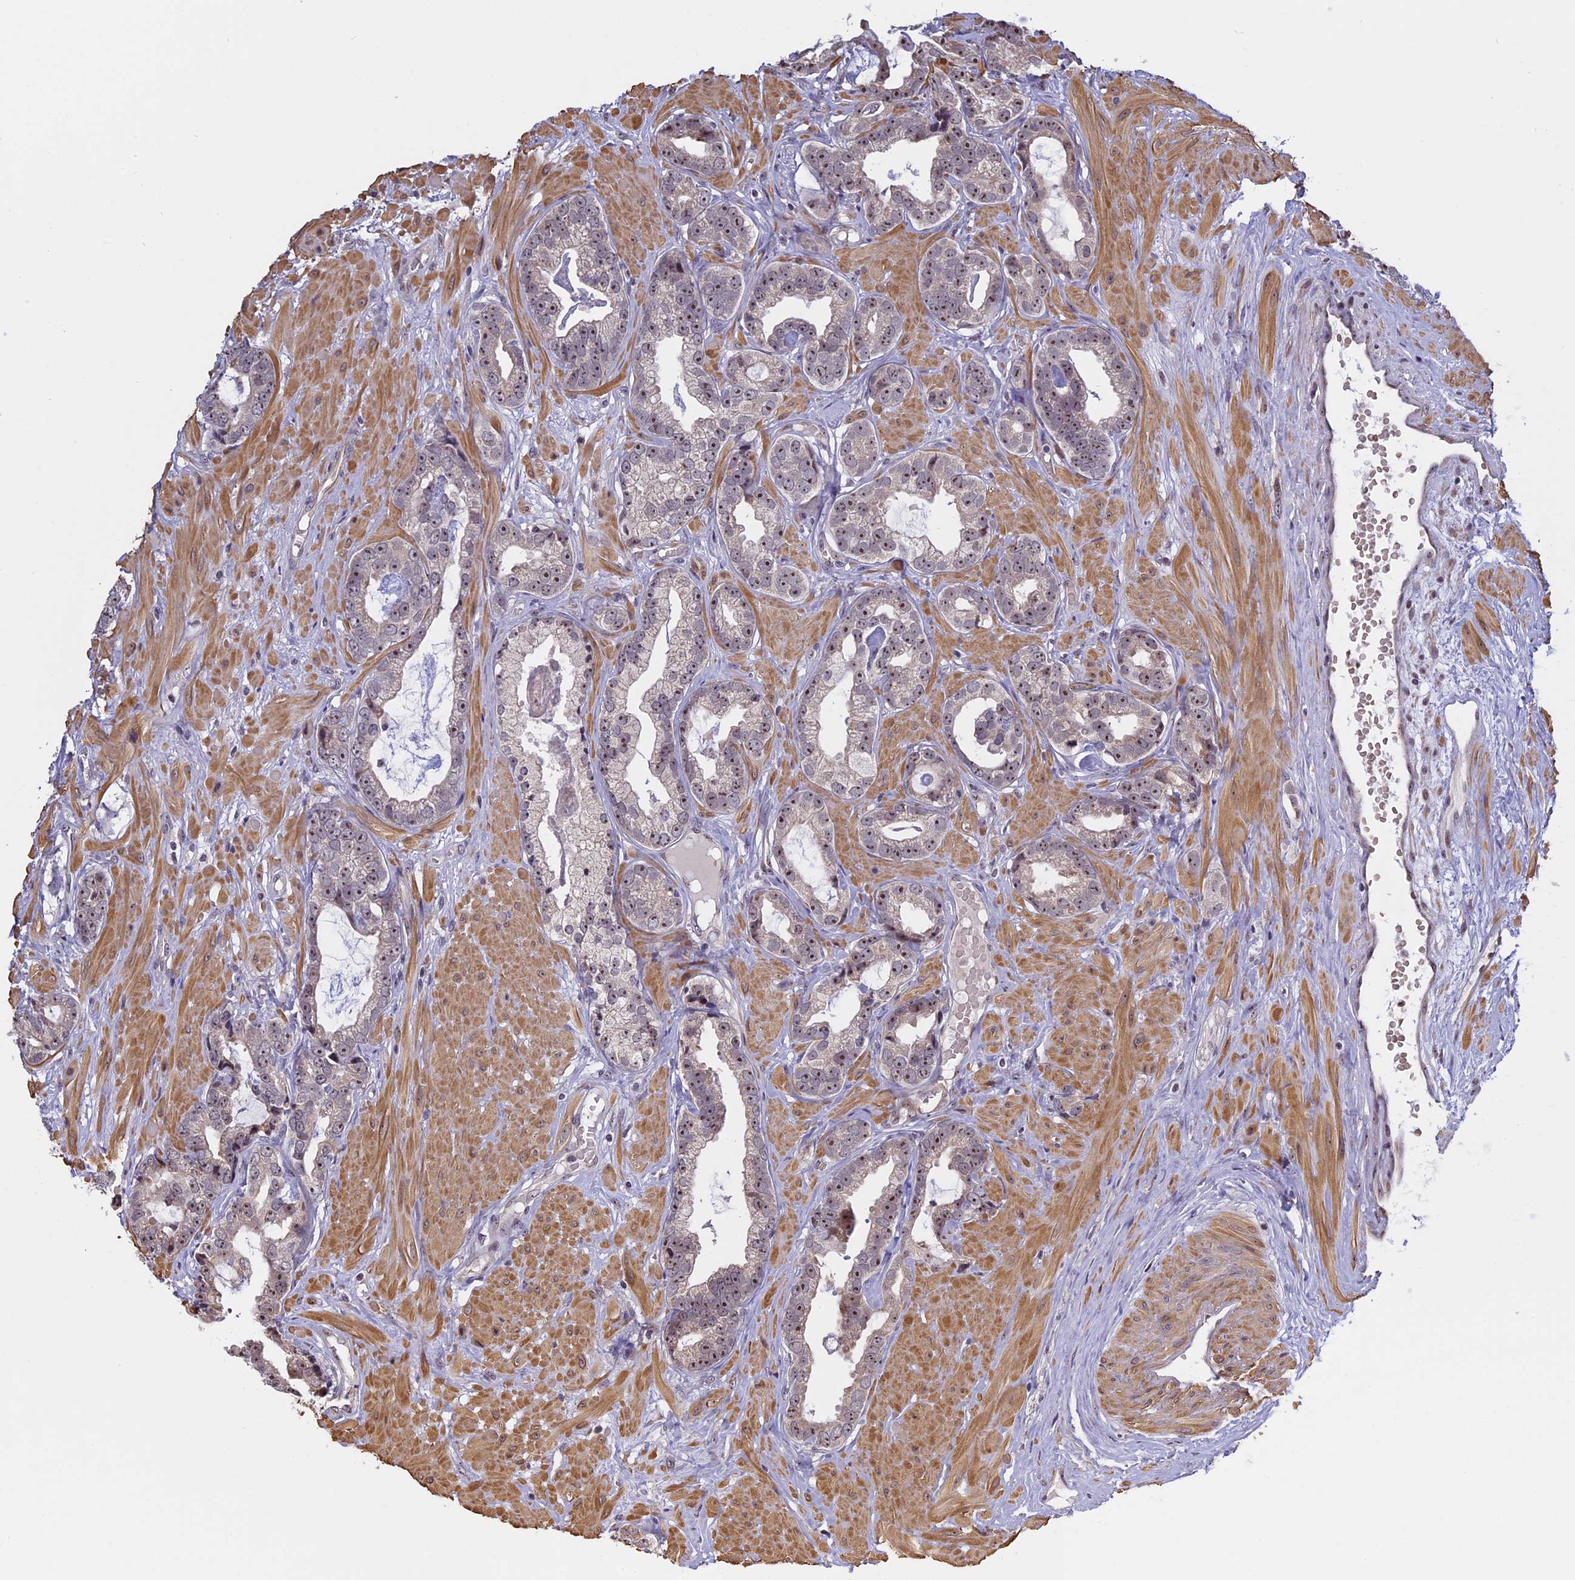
{"staining": {"intensity": "moderate", "quantity": "25%-75%", "location": "nuclear"}, "tissue": "prostate cancer", "cell_type": "Tumor cells", "image_type": "cancer", "snomed": [{"axis": "morphology", "description": "Adenocarcinoma, Low grade"}, {"axis": "topography", "description": "Prostate"}], "caption": "This image reveals prostate cancer stained with IHC to label a protein in brown. The nuclear of tumor cells show moderate positivity for the protein. Nuclei are counter-stained blue.", "gene": "MGA", "patient": {"sex": "male", "age": 64}}